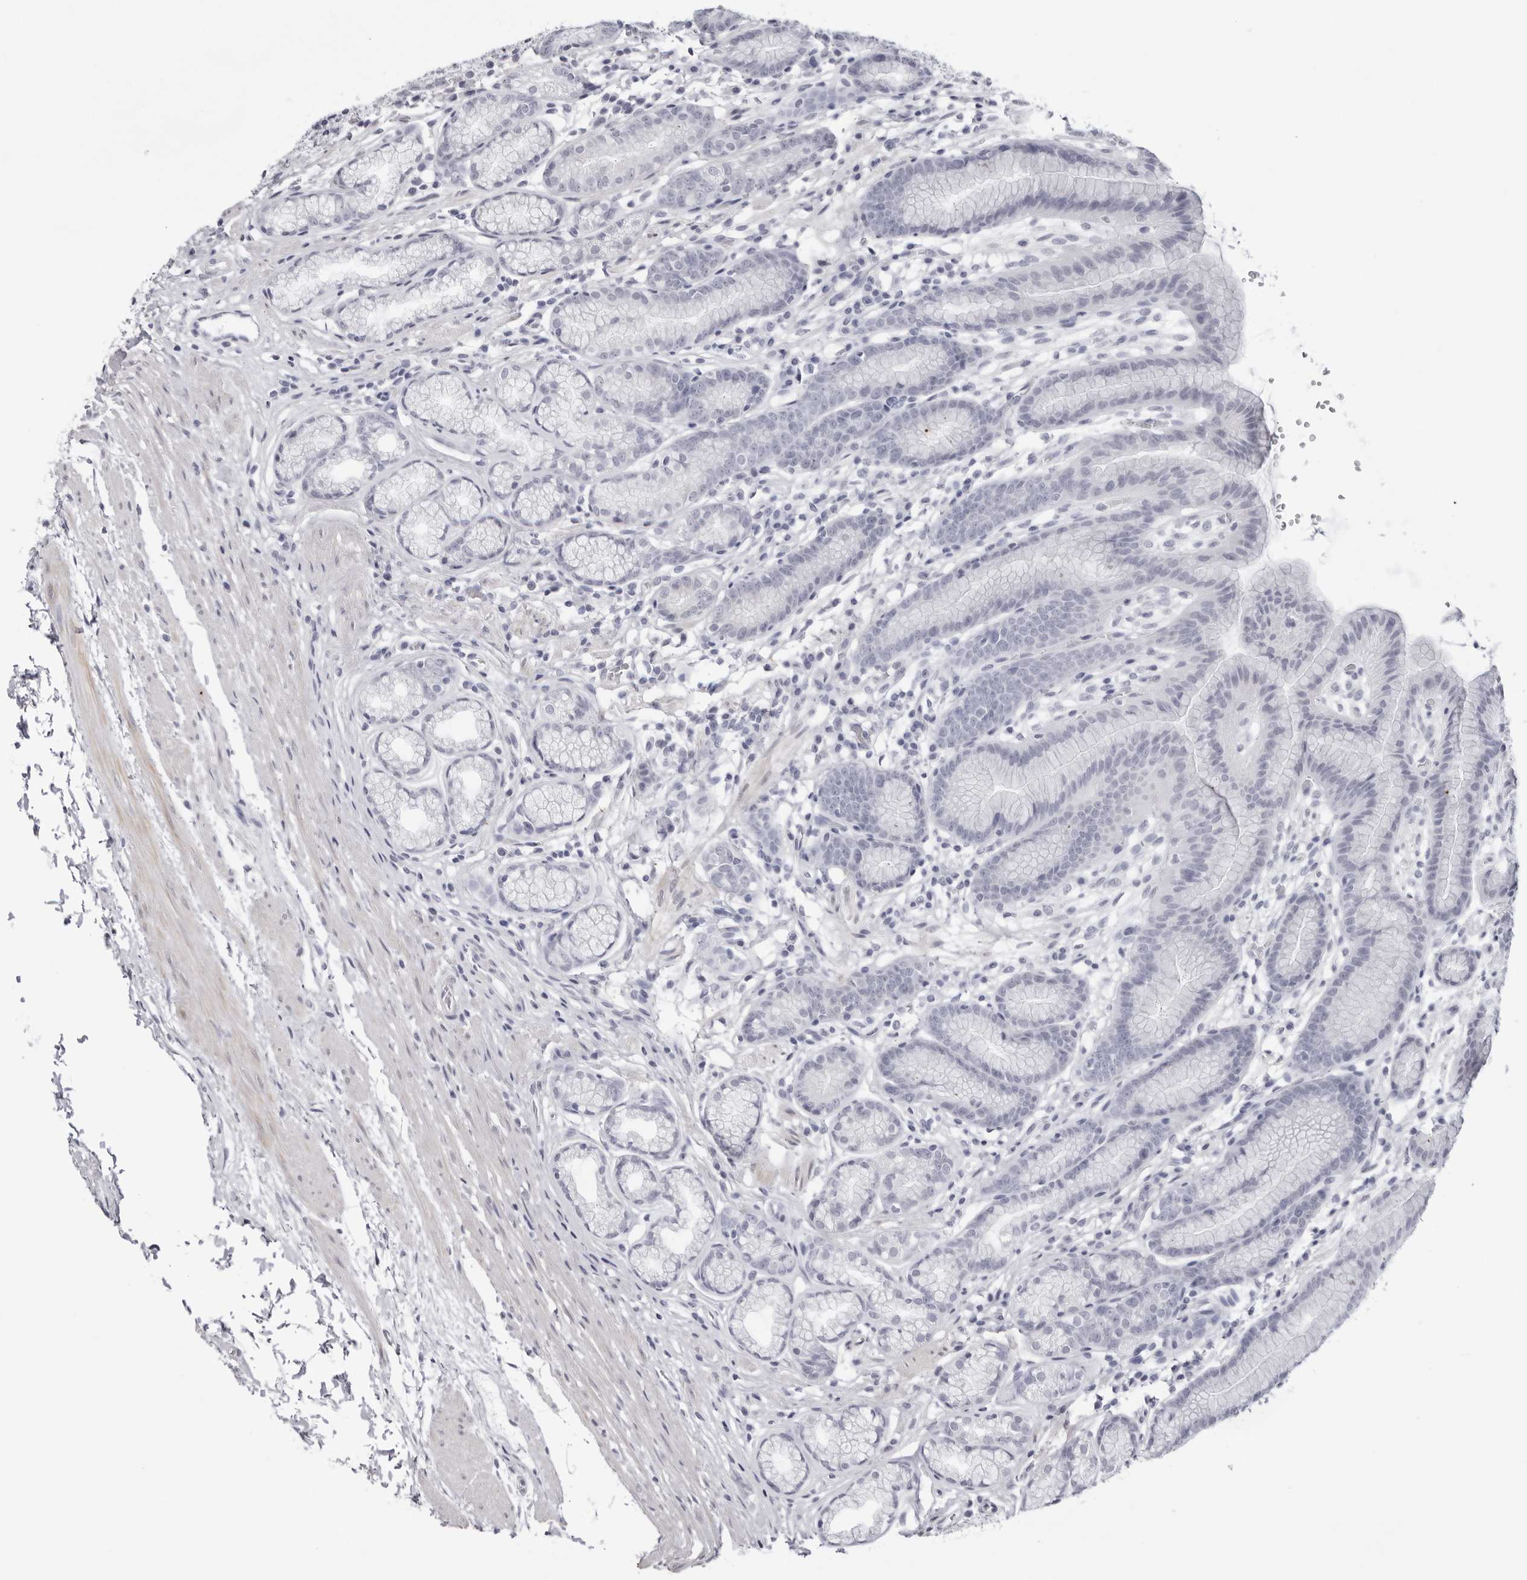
{"staining": {"intensity": "negative", "quantity": "none", "location": "none"}, "tissue": "stomach", "cell_type": "Glandular cells", "image_type": "normal", "snomed": [{"axis": "morphology", "description": "Normal tissue, NOS"}, {"axis": "topography", "description": "Stomach"}], "caption": "An IHC image of benign stomach is shown. There is no staining in glandular cells of stomach. Nuclei are stained in blue.", "gene": "INSL3", "patient": {"sex": "male", "age": 42}}